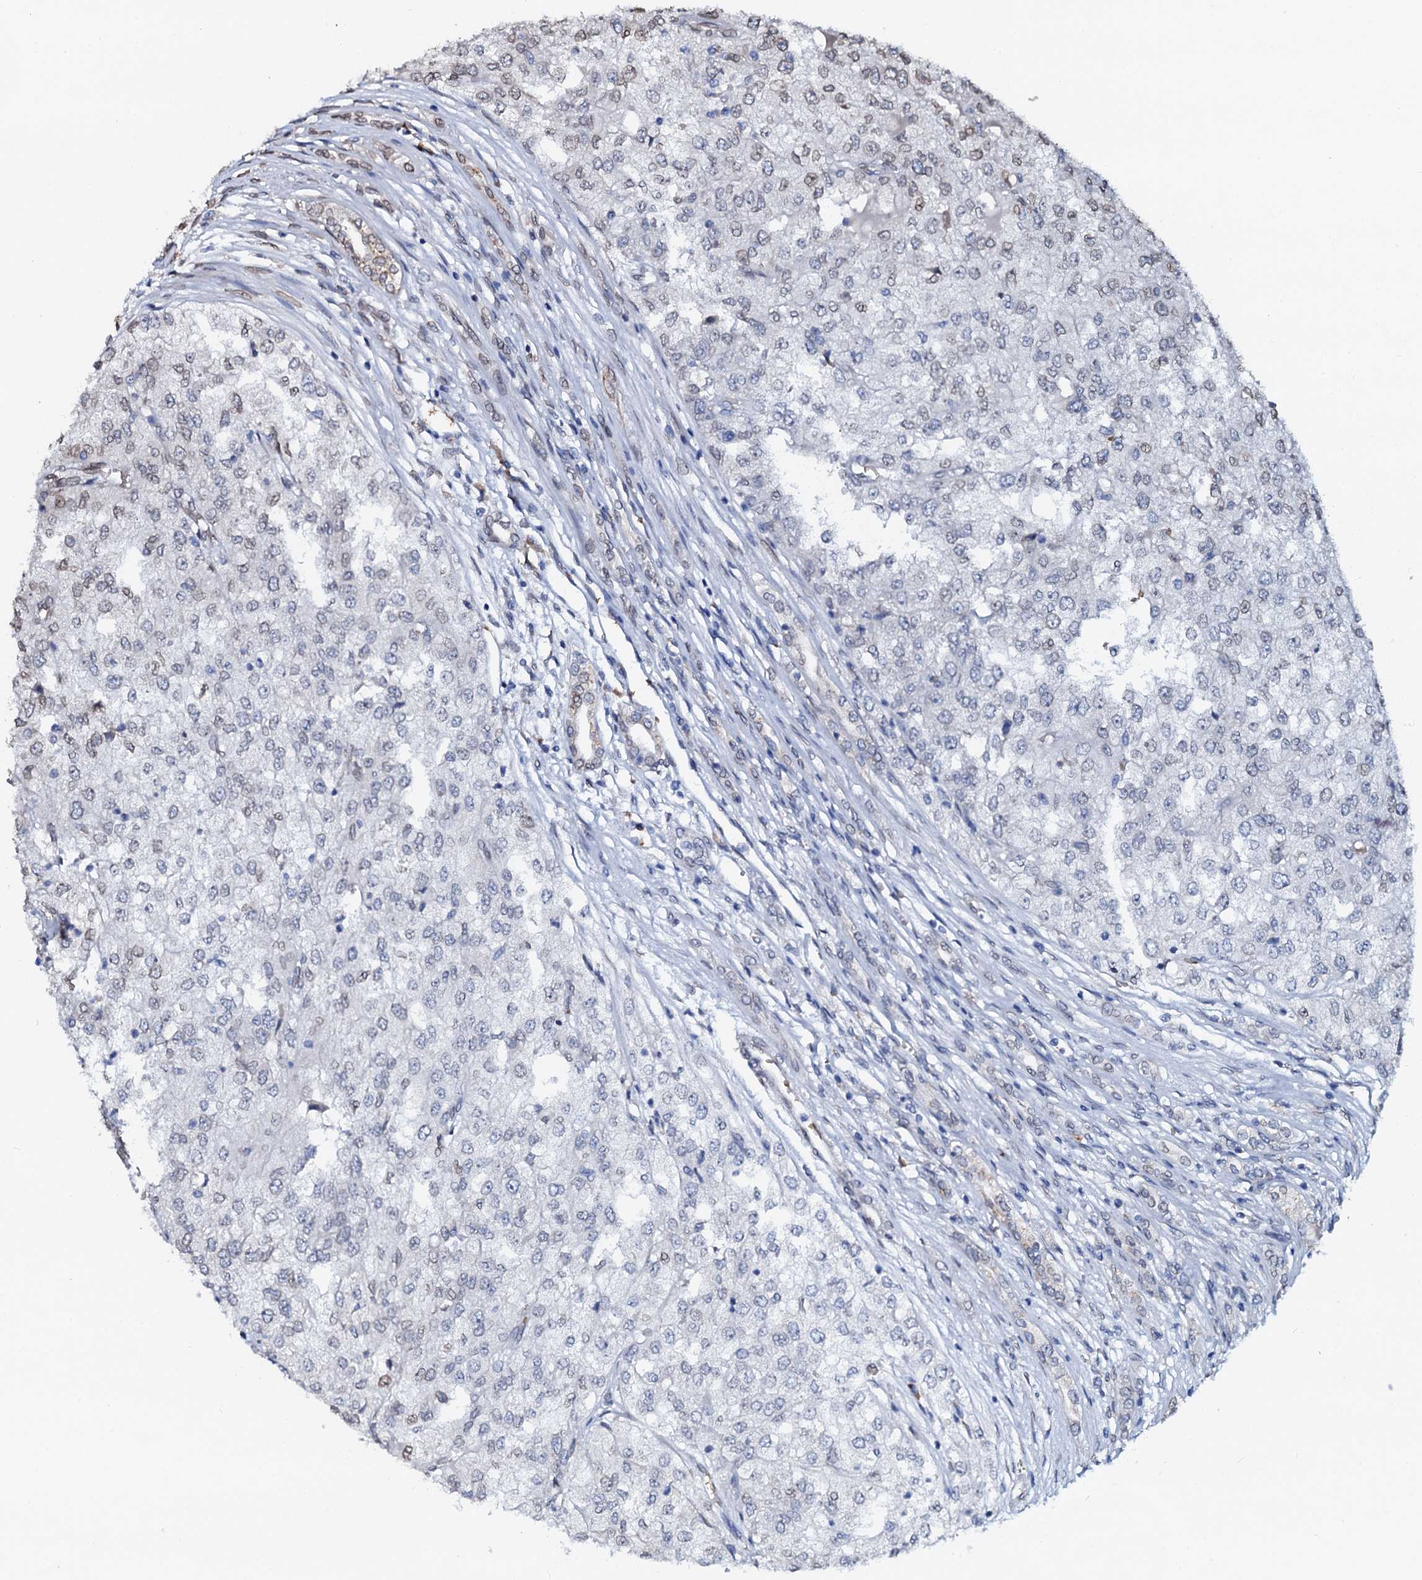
{"staining": {"intensity": "weak", "quantity": "<25%", "location": "cytoplasmic/membranous,nuclear"}, "tissue": "renal cancer", "cell_type": "Tumor cells", "image_type": "cancer", "snomed": [{"axis": "morphology", "description": "Adenocarcinoma, NOS"}, {"axis": "topography", "description": "Kidney"}], "caption": "A high-resolution micrograph shows immunohistochemistry (IHC) staining of renal cancer, which reveals no significant staining in tumor cells.", "gene": "NRP2", "patient": {"sex": "female", "age": 54}}